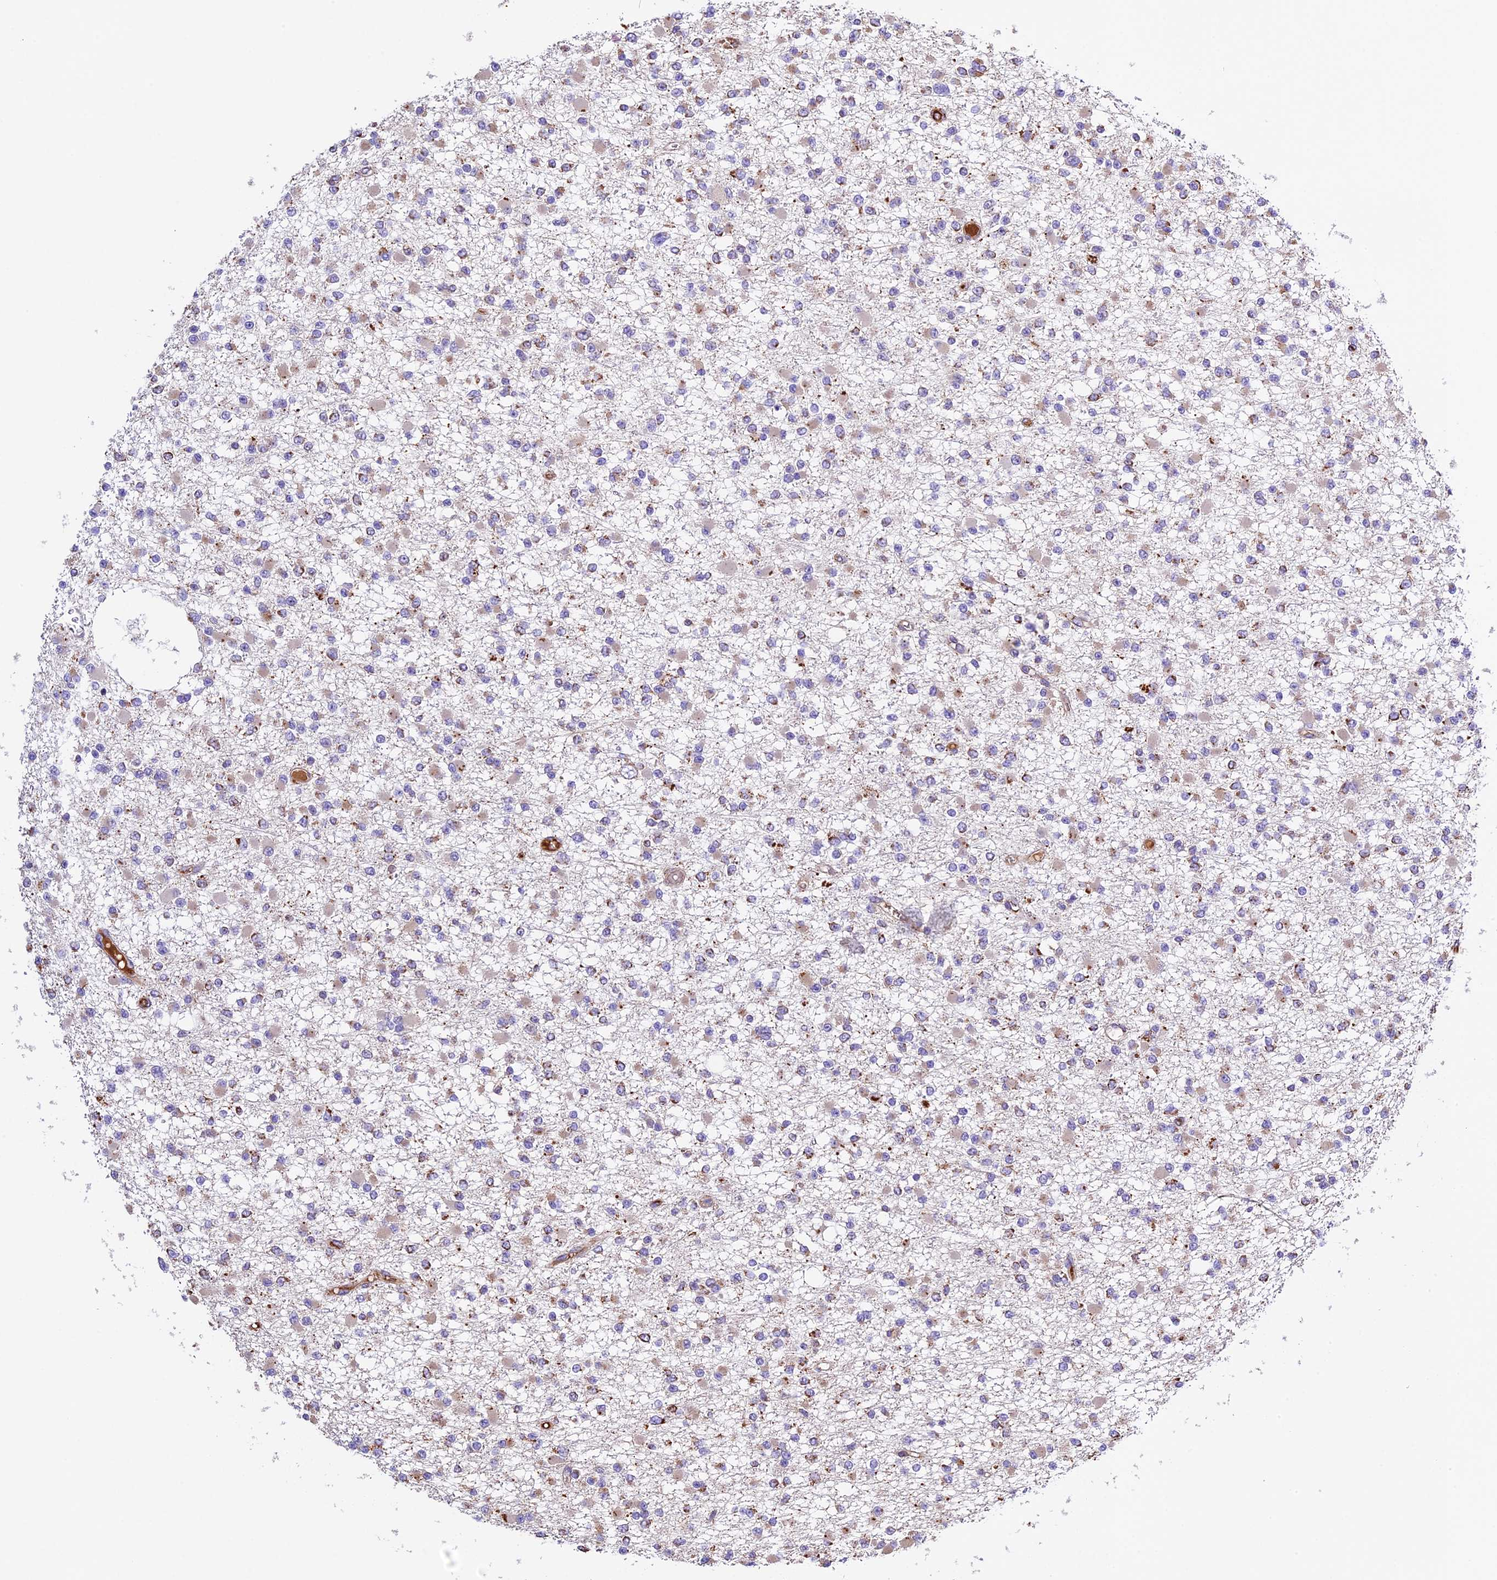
{"staining": {"intensity": "moderate", "quantity": "<25%", "location": "cytoplasmic/membranous"}, "tissue": "glioma", "cell_type": "Tumor cells", "image_type": "cancer", "snomed": [{"axis": "morphology", "description": "Glioma, malignant, Low grade"}, {"axis": "topography", "description": "Brain"}], "caption": "Moderate cytoplasmic/membranous protein staining is seen in about <25% of tumor cells in glioma.", "gene": "METTL22", "patient": {"sex": "female", "age": 22}}